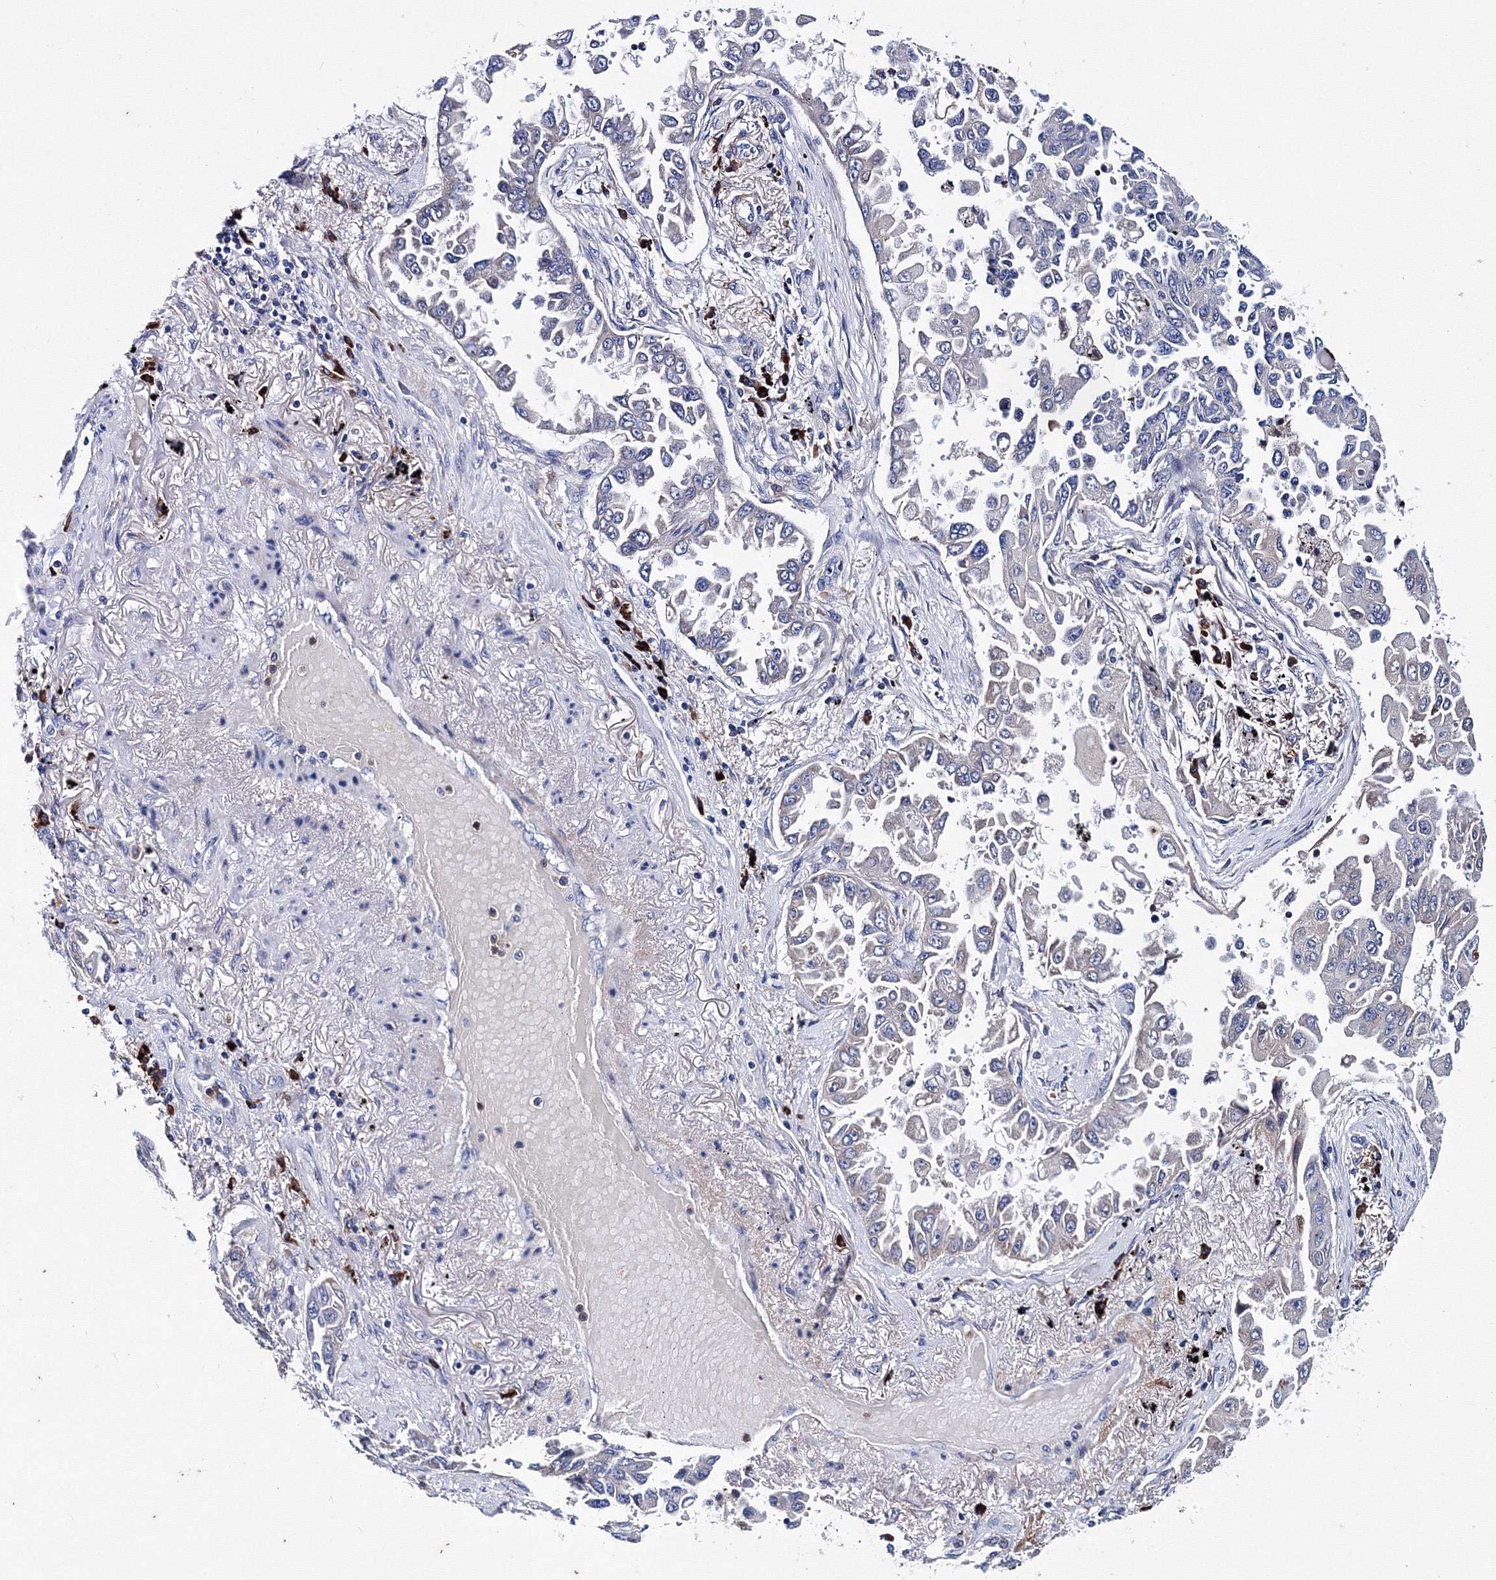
{"staining": {"intensity": "negative", "quantity": "none", "location": "none"}, "tissue": "lung cancer", "cell_type": "Tumor cells", "image_type": "cancer", "snomed": [{"axis": "morphology", "description": "Adenocarcinoma, NOS"}, {"axis": "topography", "description": "Lung"}], "caption": "A histopathology image of lung cancer (adenocarcinoma) stained for a protein demonstrates no brown staining in tumor cells.", "gene": "TRPM2", "patient": {"sex": "female", "age": 67}}